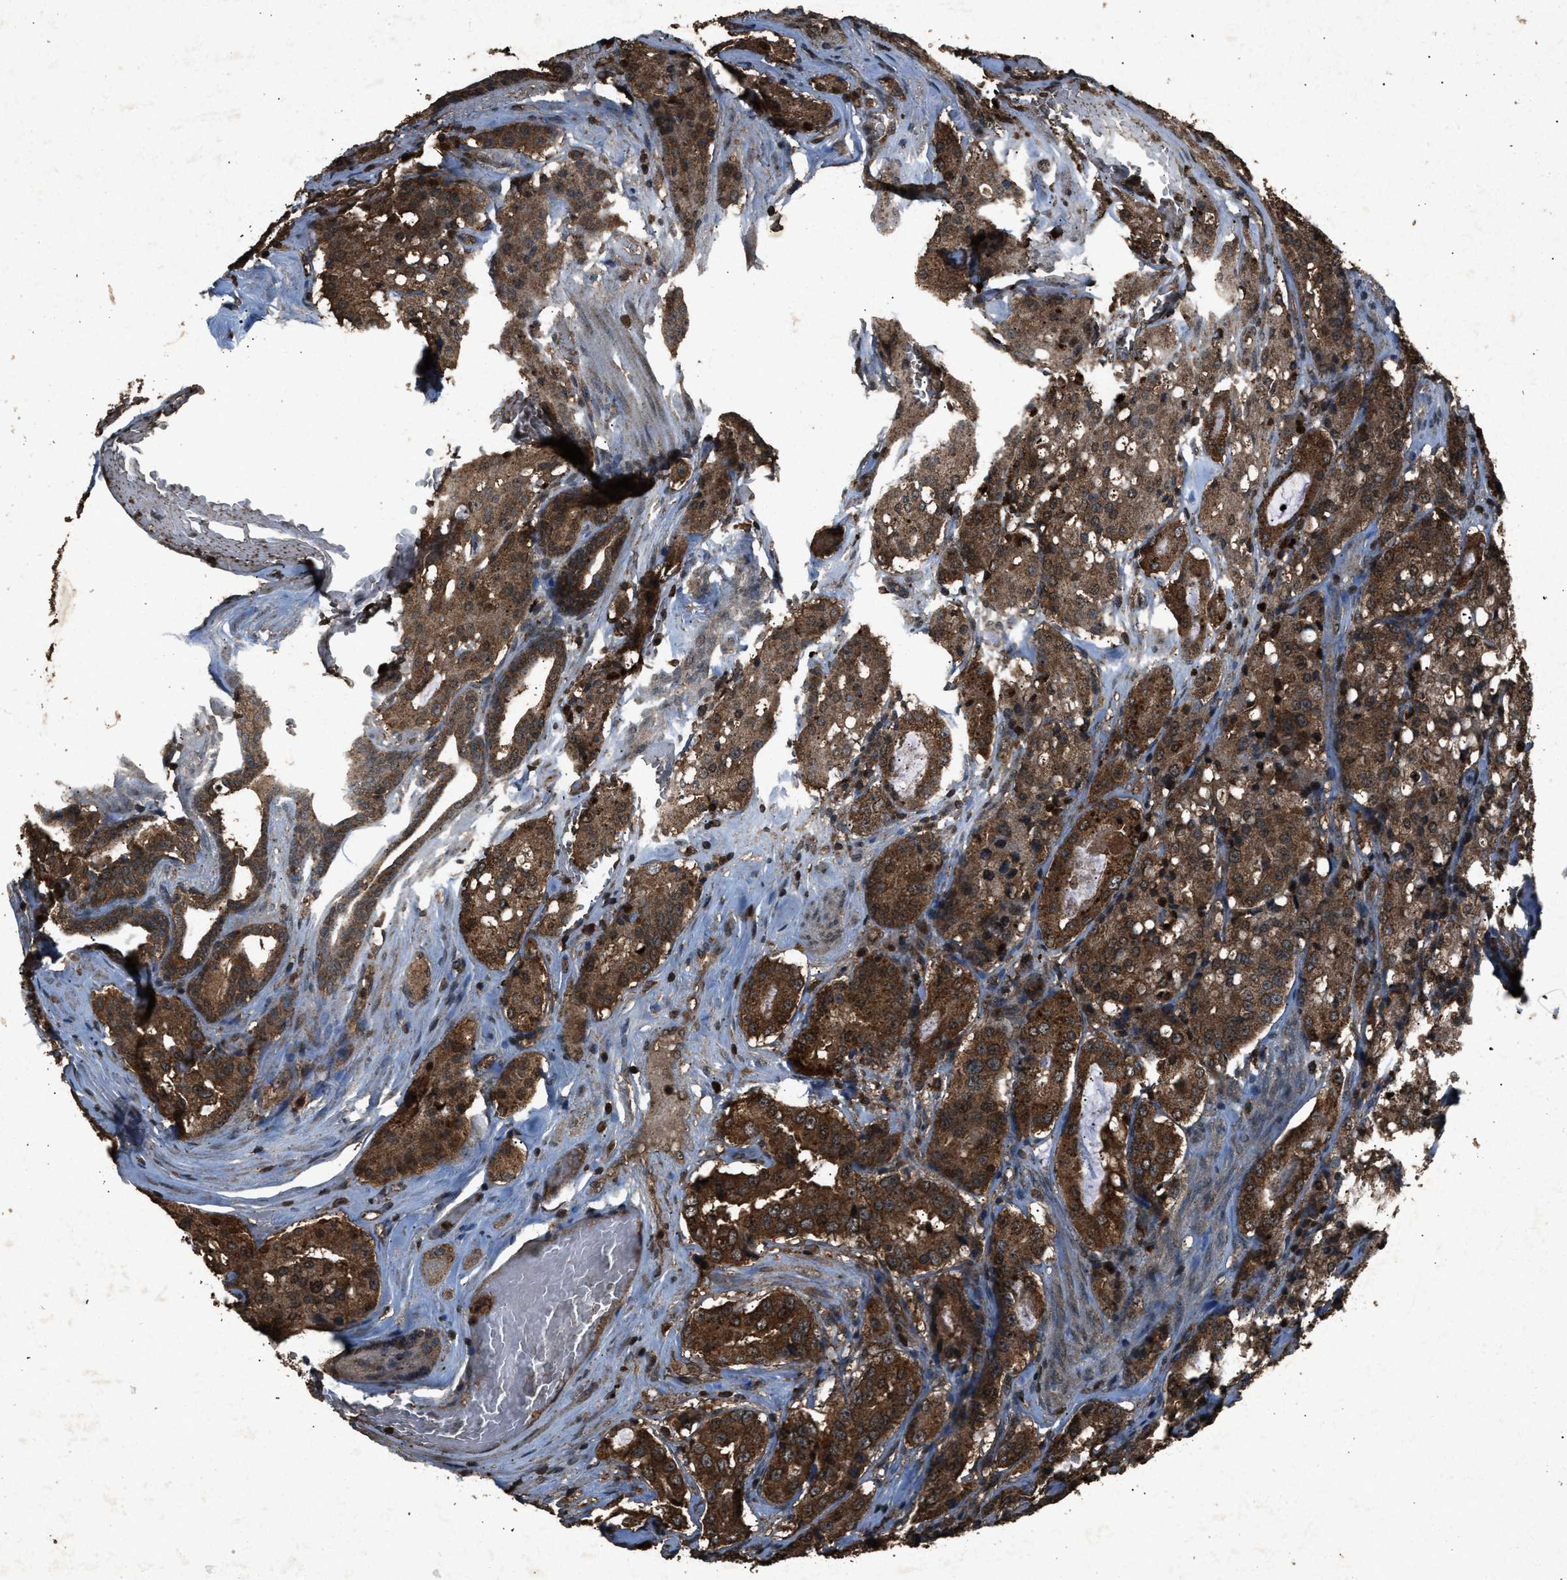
{"staining": {"intensity": "strong", "quantity": ">75%", "location": "cytoplasmic/membranous"}, "tissue": "prostate cancer", "cell_type": "Tumor cells", "image_type": "cancer", "snomed": [{"axis": "morphology", "description": "Adenocarcinoma, Medium grade"}, {"axis": "topography", "description": "Prostate"}], "caption": "IHC photomicrograph of human prostate cancer stained for a protein (brown), which exhibits high levels of strong cytoplasmic/membranous positivity in about >75% of tumor cells.", "gene": "OAS1", "patient": {"sex": "male", "age": 72}}